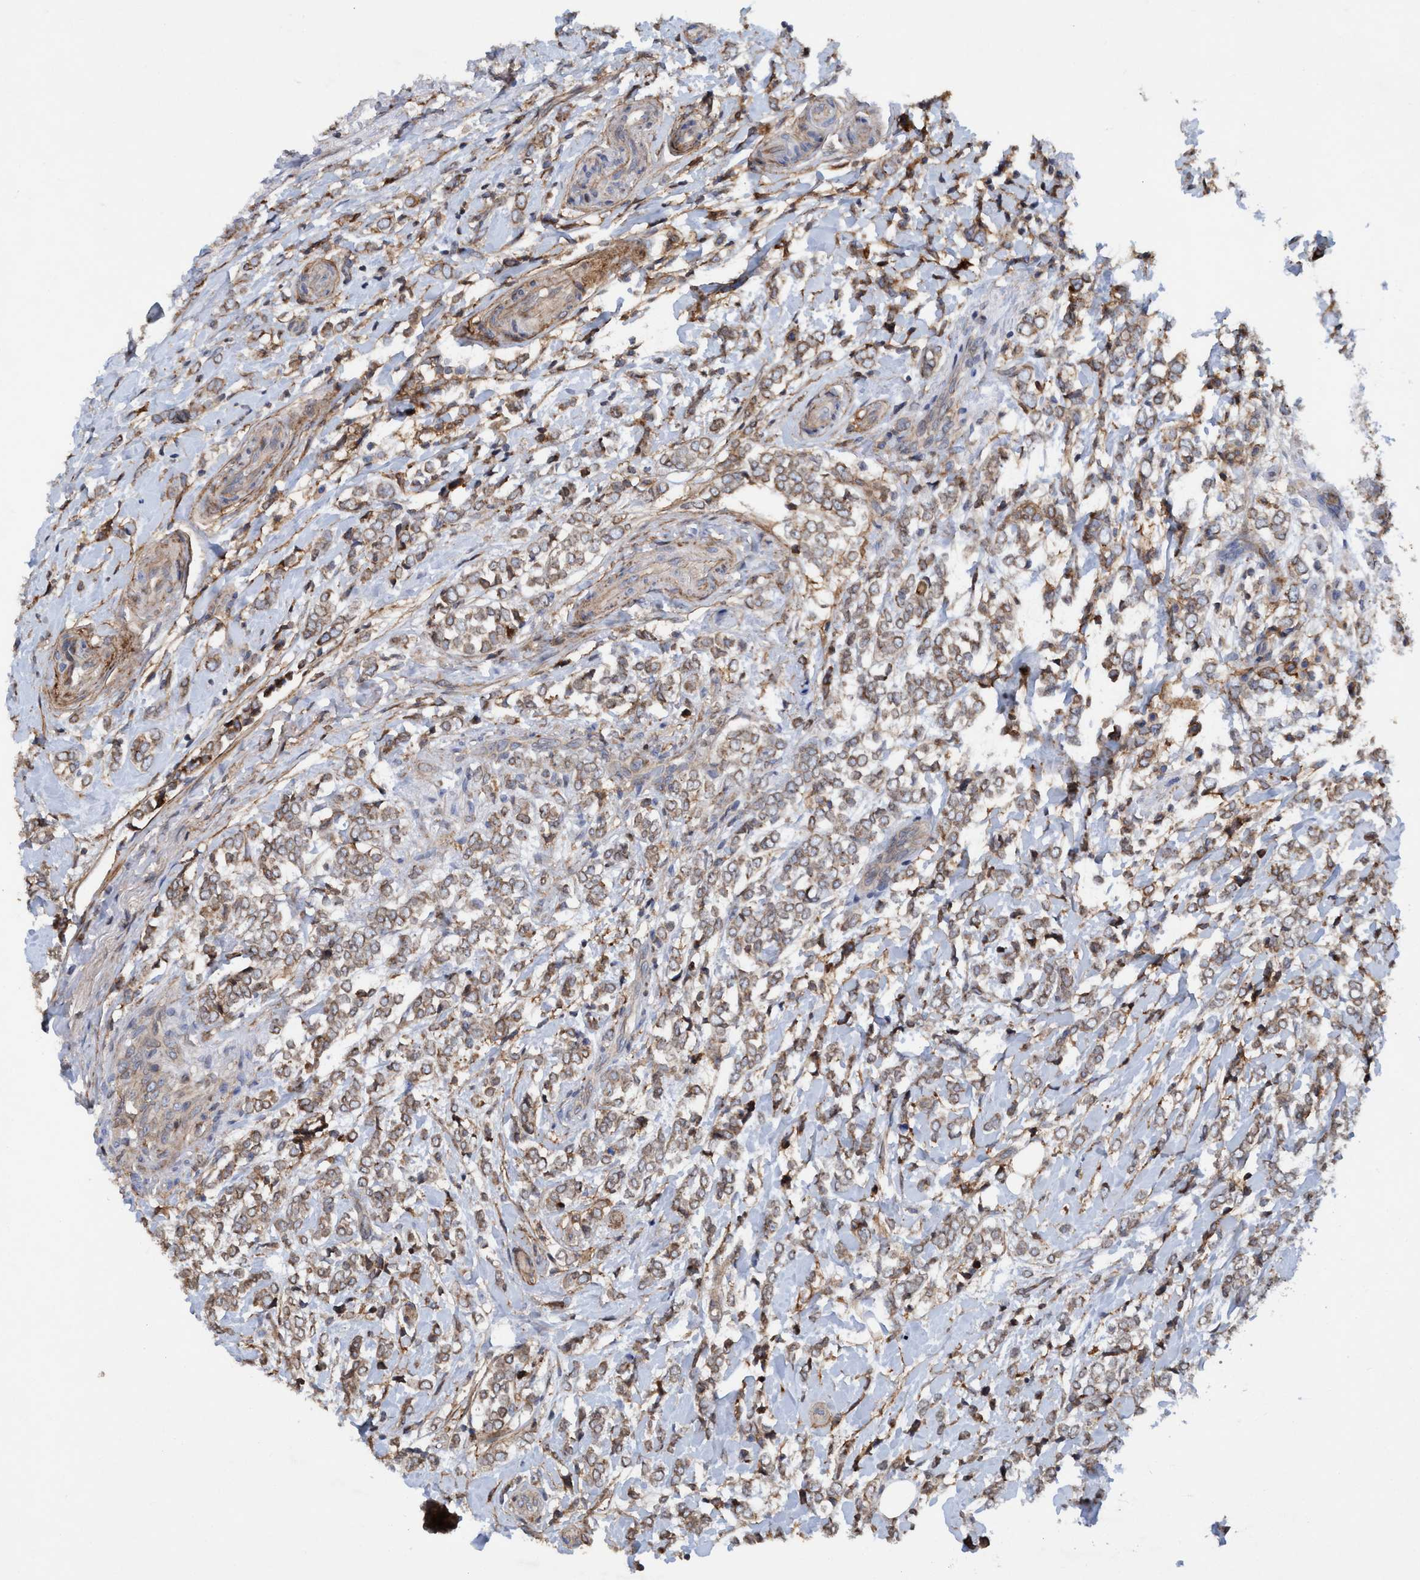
{"staining": {"intensity": "weak", "quantity": ">75%", "location": "cytoplasmic/membranous"}, "tissue": "breast cancer", "cell_type": "Tumor cells", "image_type": "cancer", "snomed": [{"axis": "morphology", "description": "Normal tissue, NOS"}, {"axis": "morphology", "description": "Lobular carcinoma"}, {"axis": "topography", "description": "Breast"}], "caption": "Immunohistochemical staining of breast cancer (lobular carcinoma) reveals low levels of weak cytoplasmic/membranous positivity in about >75% of tumor cells.", "gene": "SLC16A3", "patient": {"sex": "female", "age": 47}}